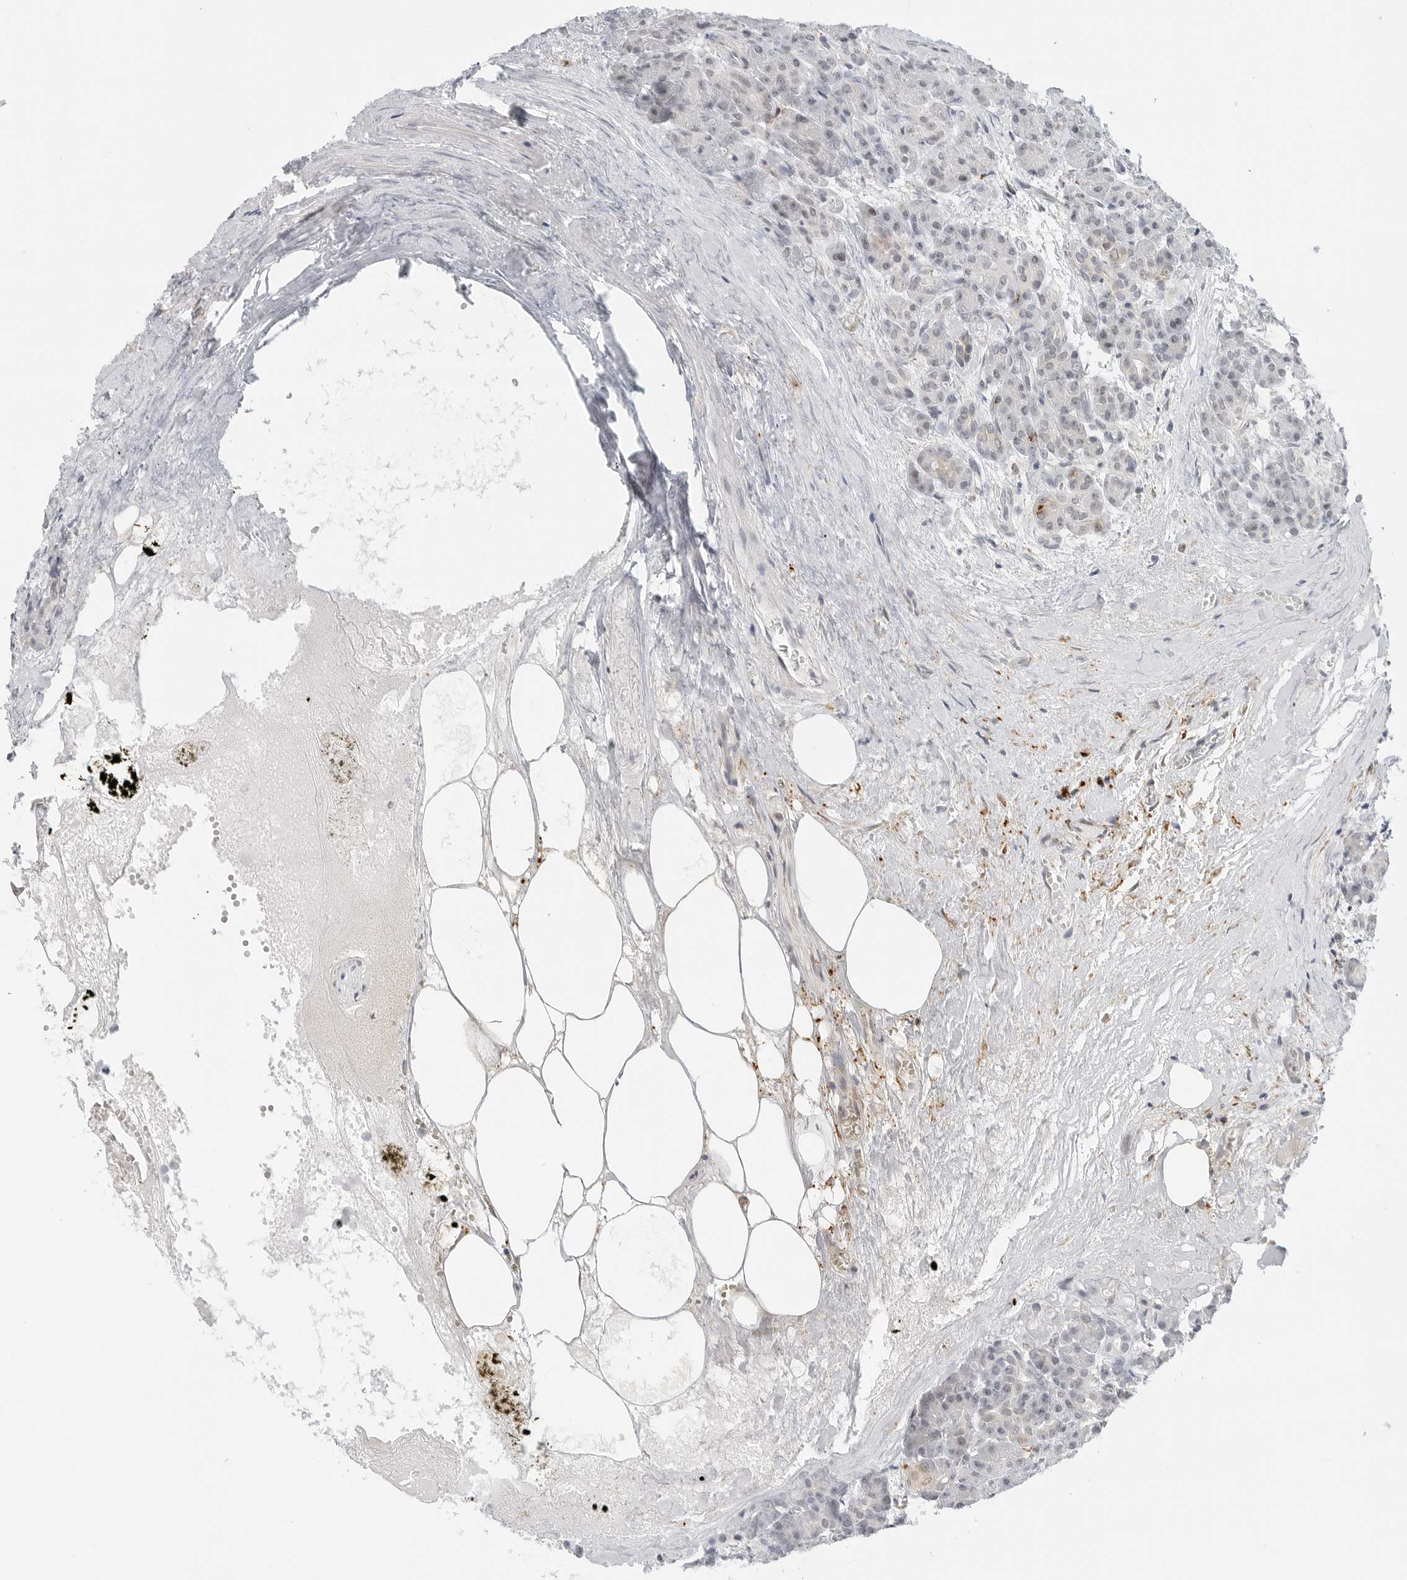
{"staining": {"intensity": "negative", "quantity": "none", "location": "none"}, "tissue": "pancreas", "cell_type": "Exocrine glandular cells", "image_type": "normal", "snomed": [{"axis": "morphology", "description": "Normal tissue, NOS"}, {"axis": "topography", "description": "Pancreas"}], "caption": "An immunohistochemistry (IHC) image of benign pancreas is shown. There is no staining in exocrine glandular cells of pancreas.", "gene": "TSEN2", "patient": {"sex": "male", "age": 63}}